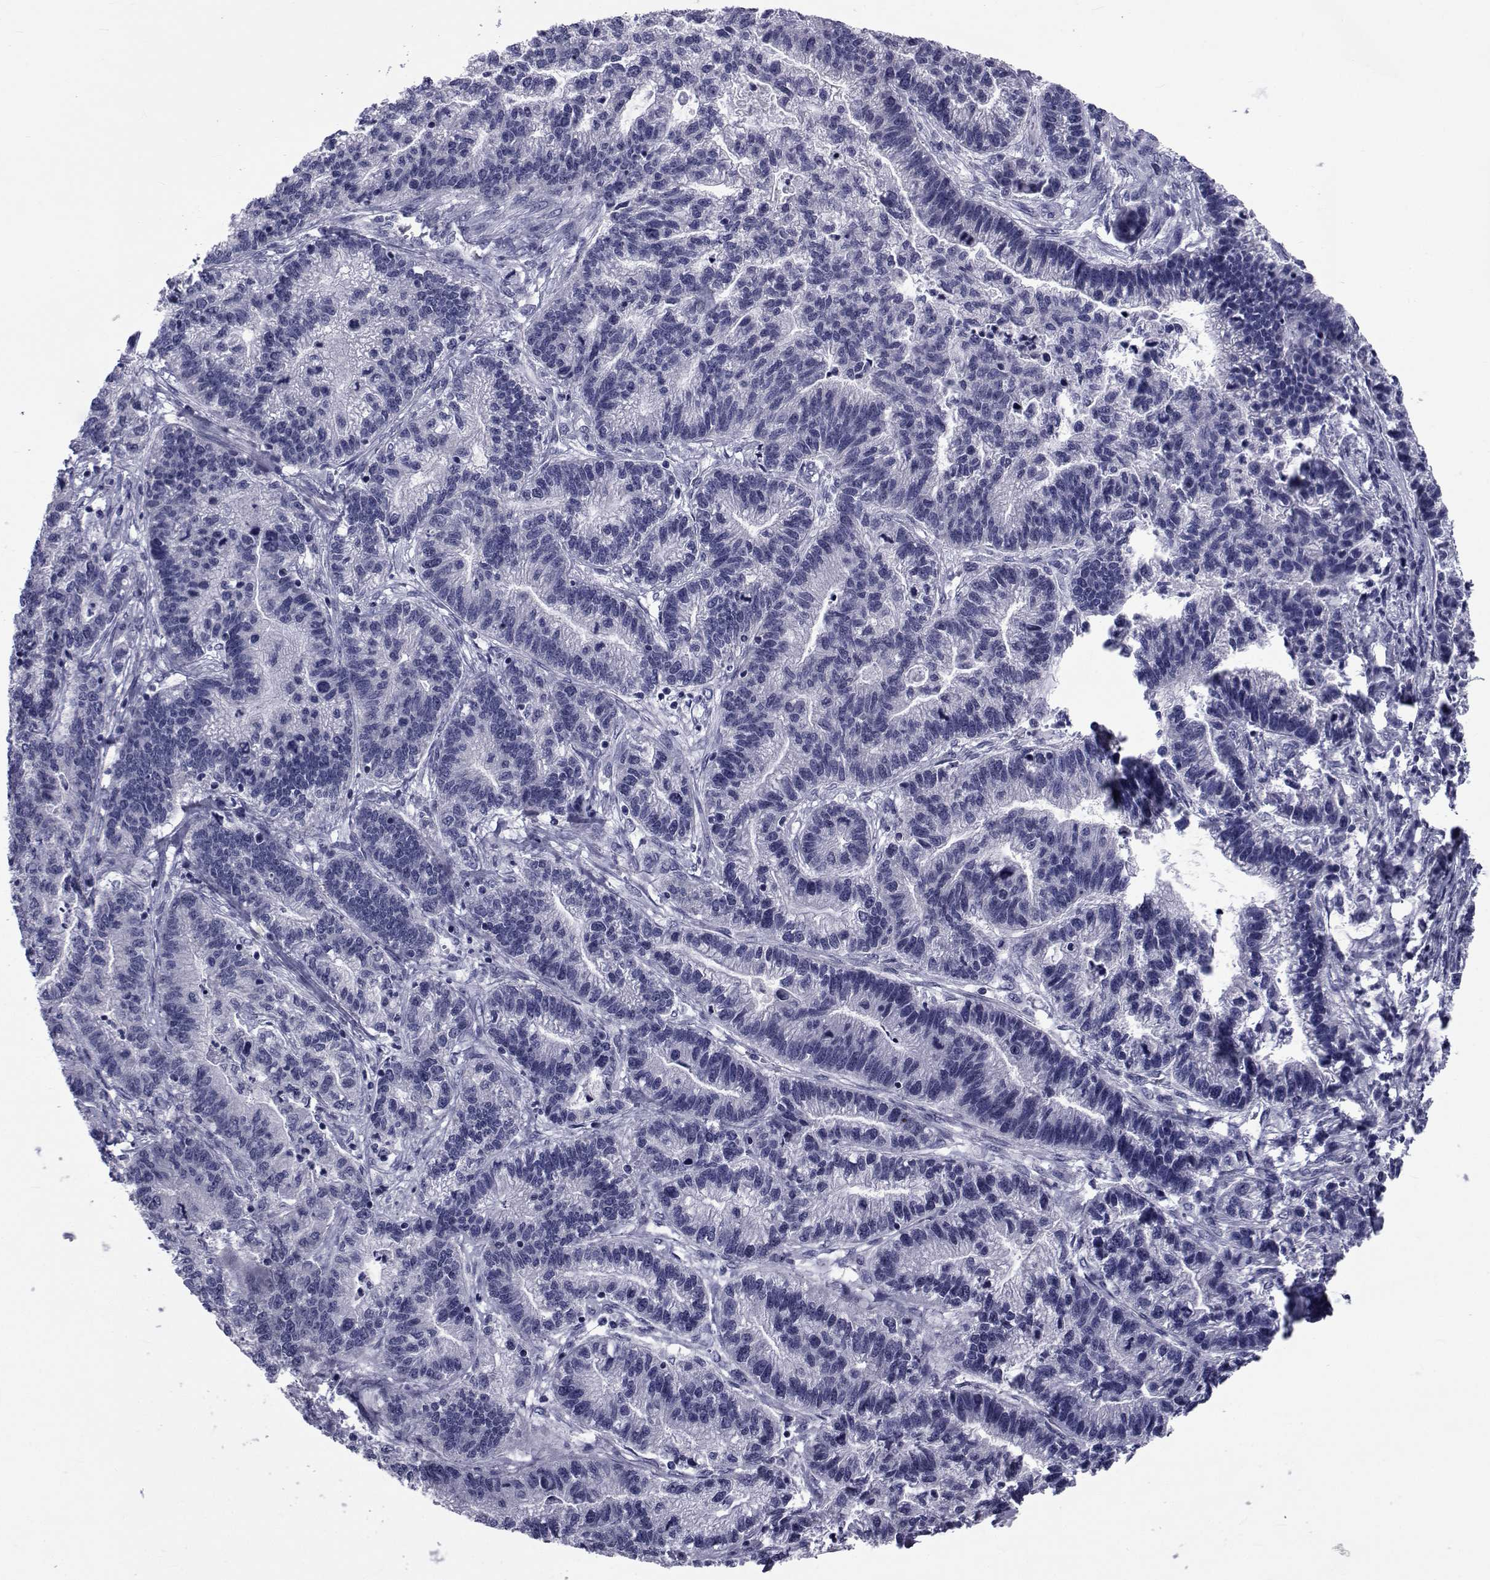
{"staining": {"intensity": "negative", "quantity": "none", "location": "none"}, "tissue": "stomach cancer", "cell_type": "Tumor cells", "image_type": "cancer", "snomed": [{"axis": "morphology", "description": "Adenocarcinoma, NOS"}, {"axis": "topography", "description": "Stomach"}], "caption": "Immunohistochemistry micrograph of stomach adenocarcinoma stained for a protein (brown), which demonstrates no expression in tumor cells.", "gene": "GKAP1", "patient": {"sex": "male", "age": 83}}